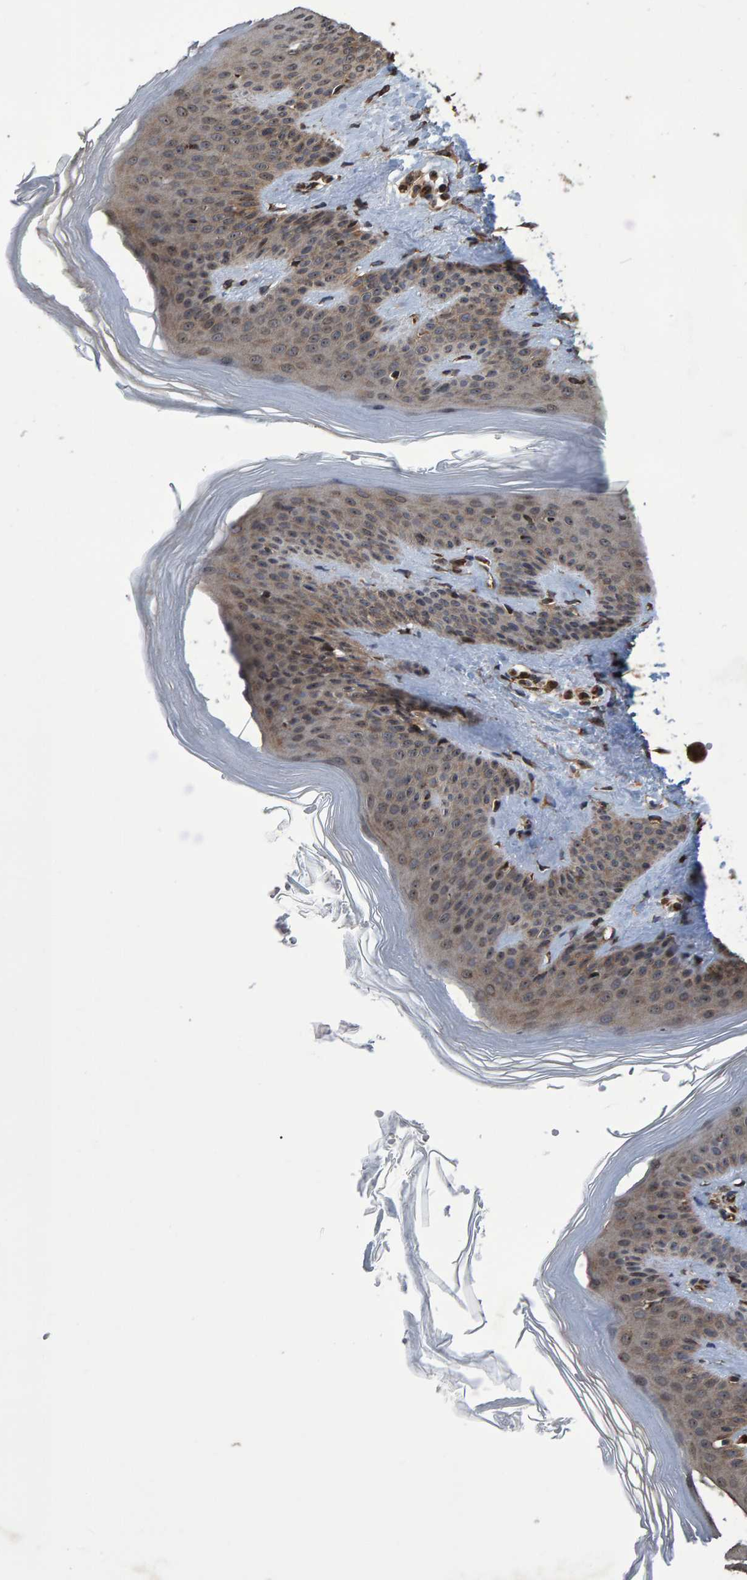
{"staining": {"intensity": "negative", "quantity": "none", "location": "none"}, "tissue": "skin", "cell_type": "Fibroblasts", "image_type": "normal", "snomed": [{"axis": "morphology", "description": "Normal tissue, NOS"}, {"axis": "morphology", "description": "Malignant melanoma, Metastatic site"}, {"axis": "topography", "description": "Skin"}], "caption": "Skin was stained to show a protein in brown. There is no significant positivity in fibroblasts. (DAB (3,3'-diaminobenzidine) immunohistochemistry, high magnification).", "gene": "TRIM68", "patient": {"sex": "male", "age": 41}}